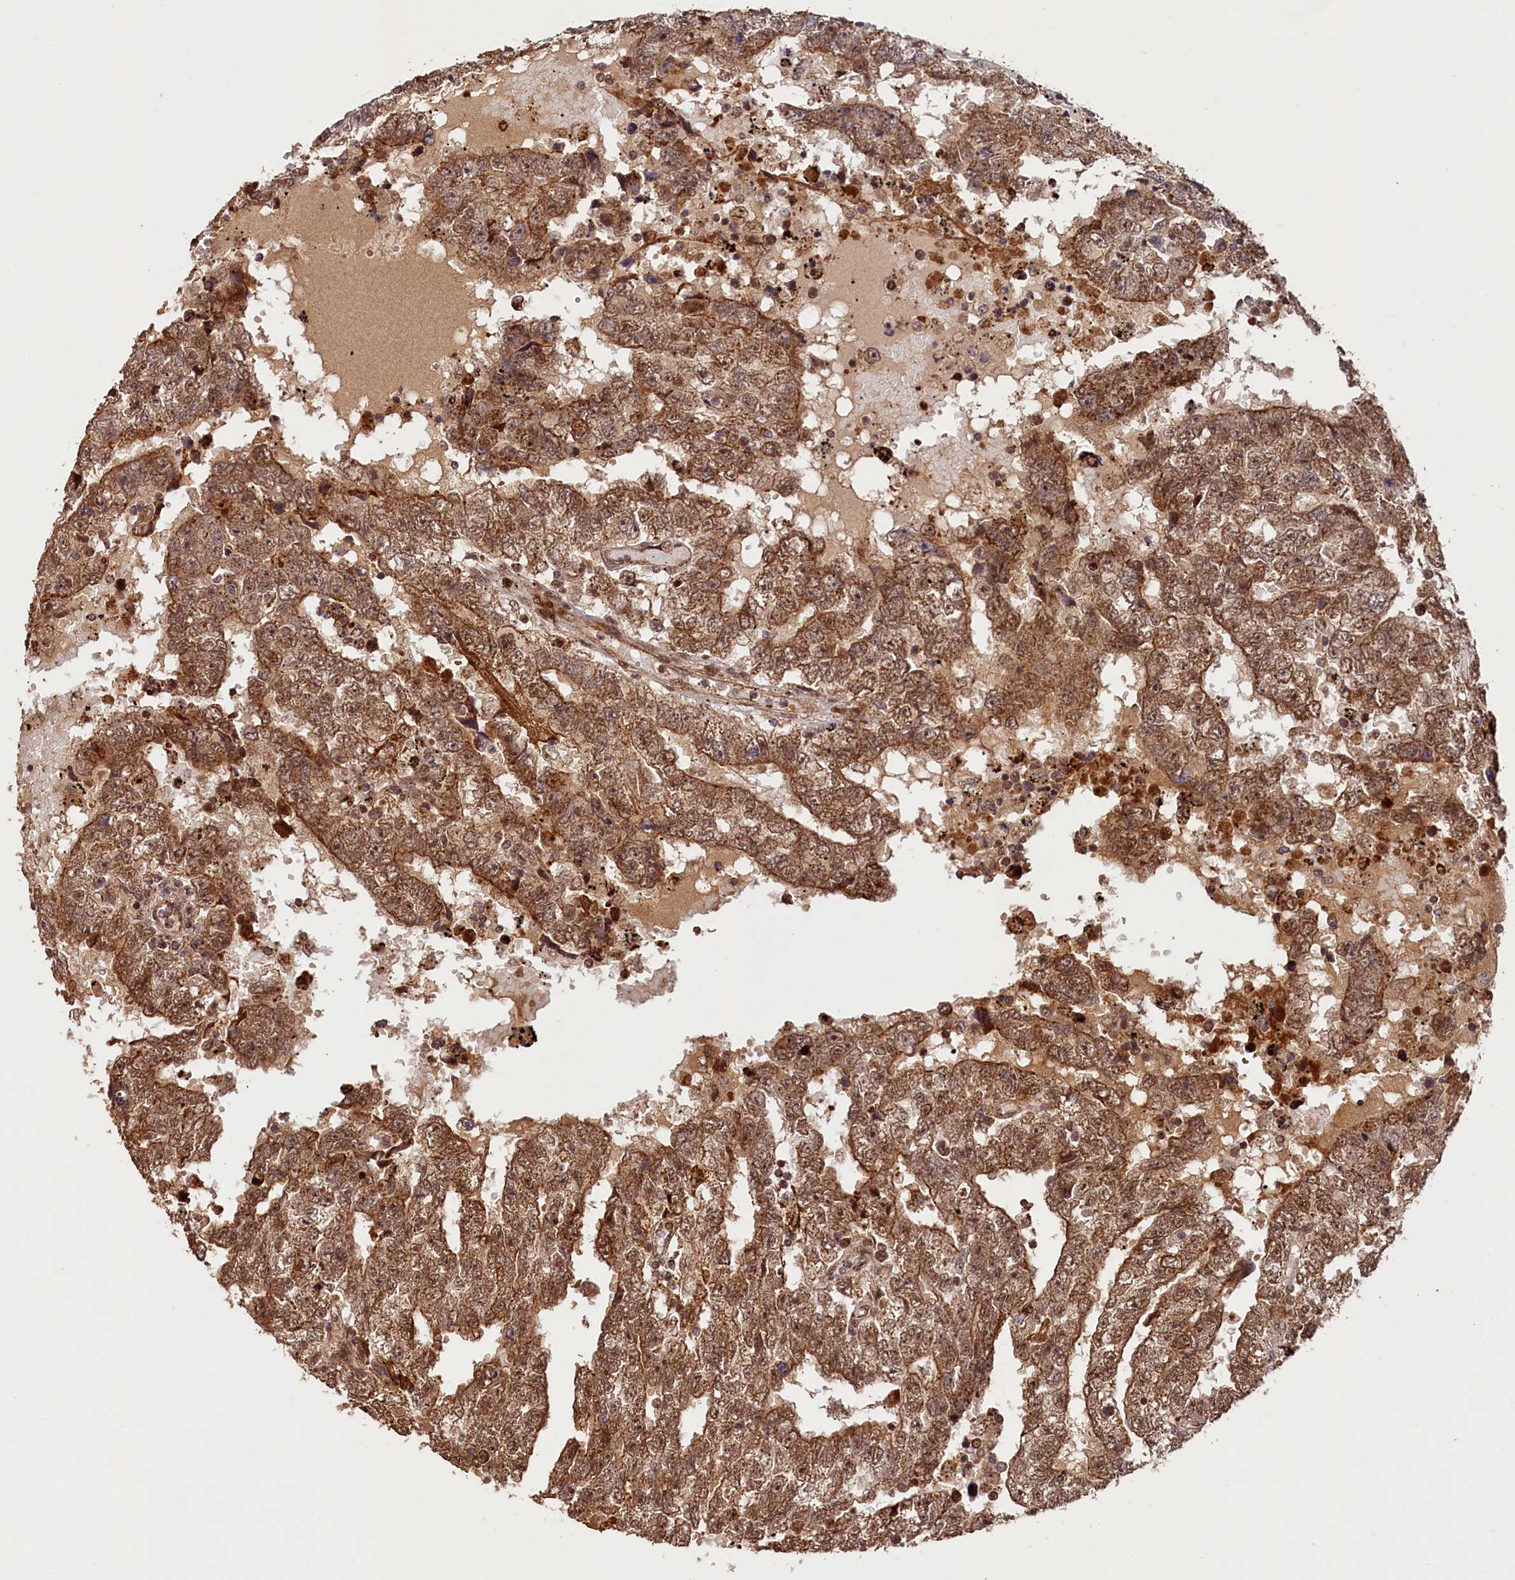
{"staining": {"intensity": "moderate", "quantity": ">75%", "location": "cytoplasmic/membranous,nuclear"}, "tissue": "testis cancer", "cell_type": "Tumor cells", "image_type": "cancer", "snomed": [{"axis": "morphology", "description": "Carcinoma, Embryonal, NOS"}, {"axis": "topography", "description": "Testis"}], "caption": "Immunohistochemistry (IHC) image of testis cancer stained for a protein (brown), which exhibits medium levels of moderate cytoplasmic/membranous and nuclear expression in about >75% of tumor cells.", "gene": "SHPRH", "patient": {"sex": "male", "age": 25}}